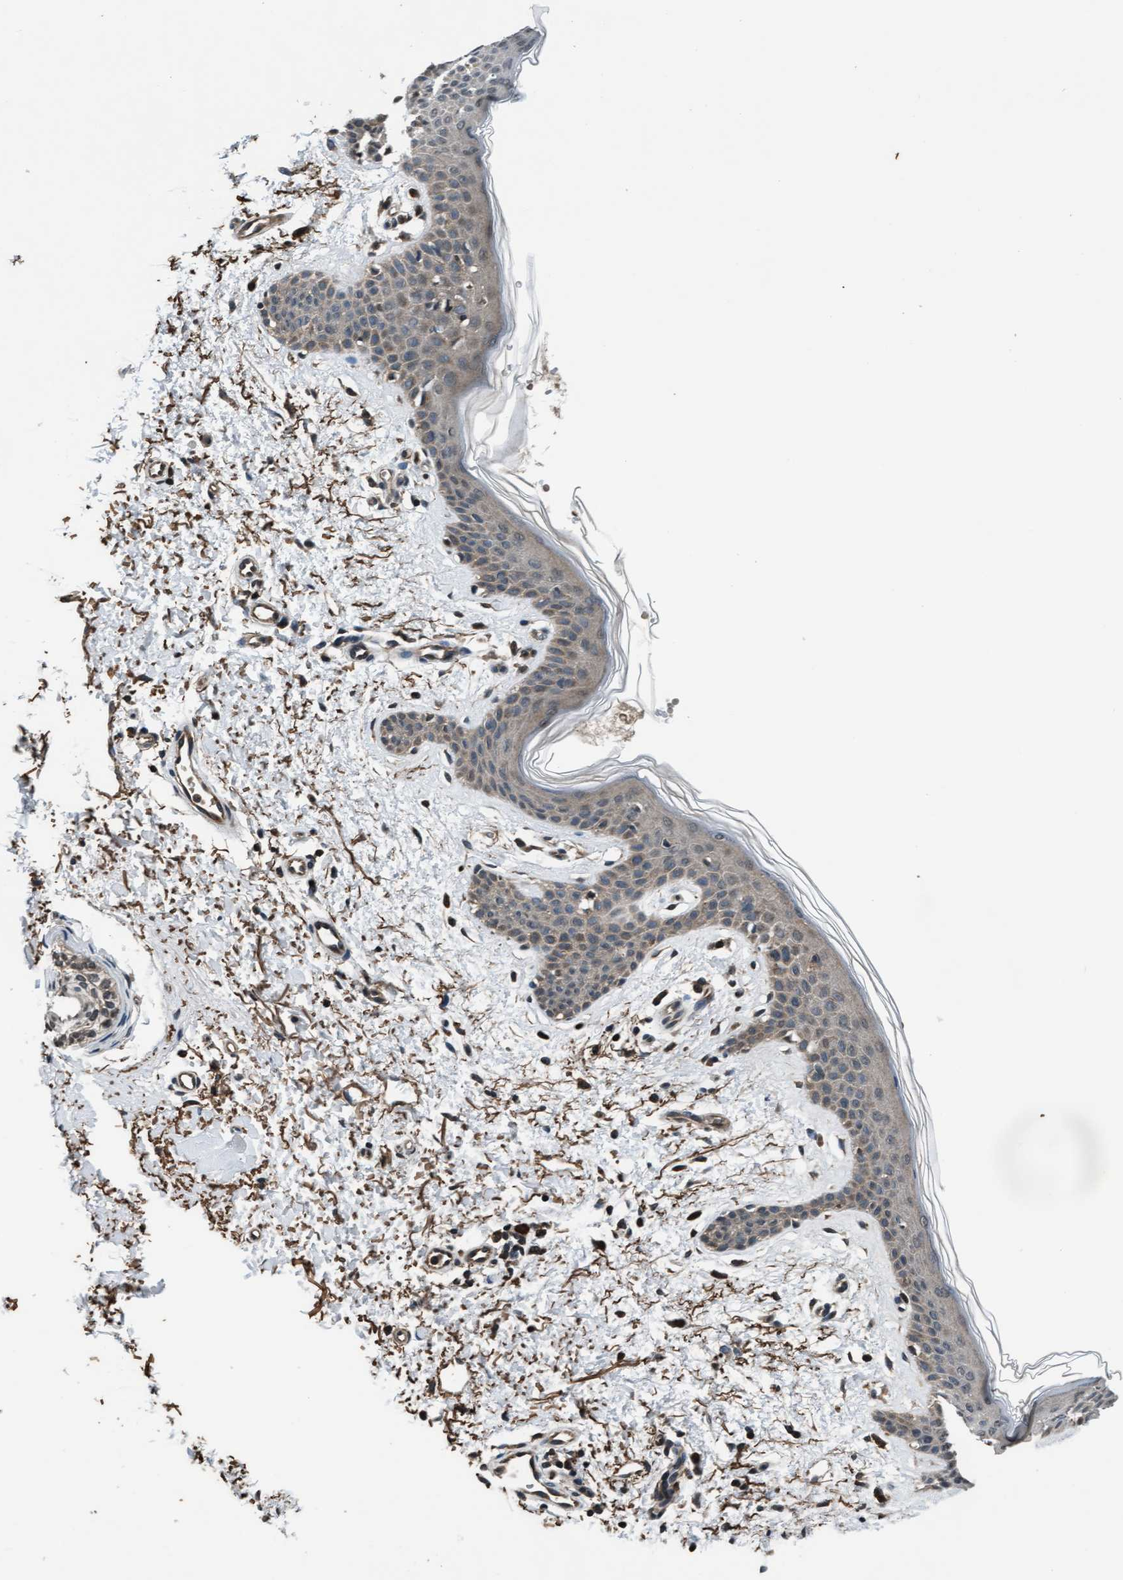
{"staining": {"intensity": "weak", "quantity": "<25%", "location": "cytoplasmic/membranous"}, "tissue": "skin cancer", "cell_type": "Tumor cells", "image_type": "cancer", "snomed": [{"axis": "morphology", "description": "Normal tissue, NOS"}, {"axis": "morphology", "description": "Basal cell carcinoma"}, {"axis": "topography", "description": "Skin"}], "caption": "A high-resolution photomicrograph shows IHC staining of basal cell carcinoma (skin), which reveals no significant expression in tumor cells. Nuclei are stained in blue.", "gene": "WASF1", "patient": {"sex": "female", "age": 69}}